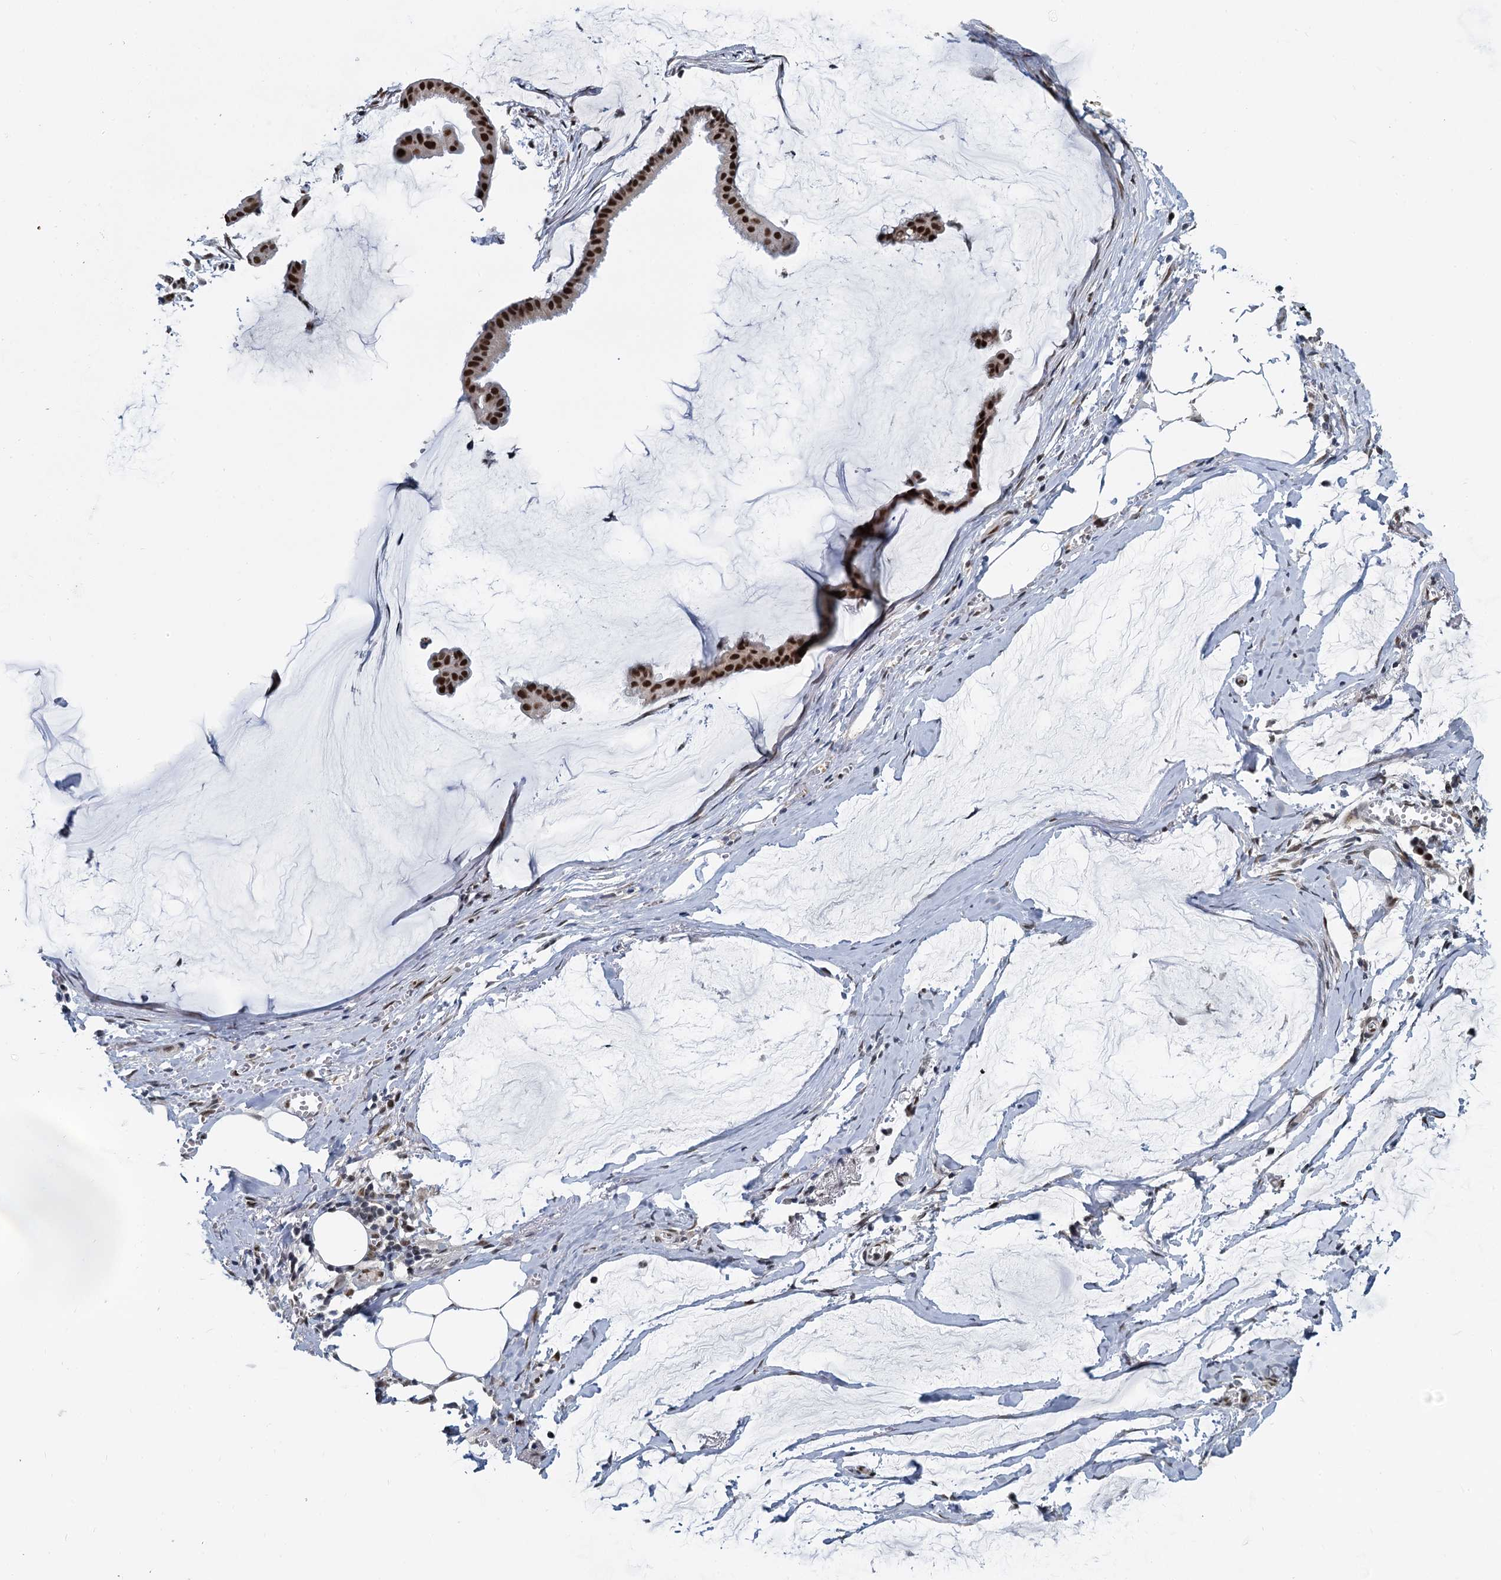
{"staining": {"intensity": "strong", "quantity": ">75%", "location": "nuclear"}, "tissue": "ovarian cancer", "cell_type": "Tumor cells", "image_type": "cancer", "snomed": [{"axis": "morphology", "description": "Cystadenocarcinoma, mucinous, NOS"}, {"axis": "topography", "description": "Ovary"}], "caption": "Immunohistochemistry staining of ovarian cancer (mucinous cystadenocarcinoma), which displays high levels of strong nuclear positivity in approximately >75% of tumor cells indicating strong nuclear protein positivity. The staining was performed using DAB (brown) for protein detection and nuclei were counterstained in hematoxylin (blue).", "gene": "RPRD1A", "patient": {"sex": "female", "age": 73}}